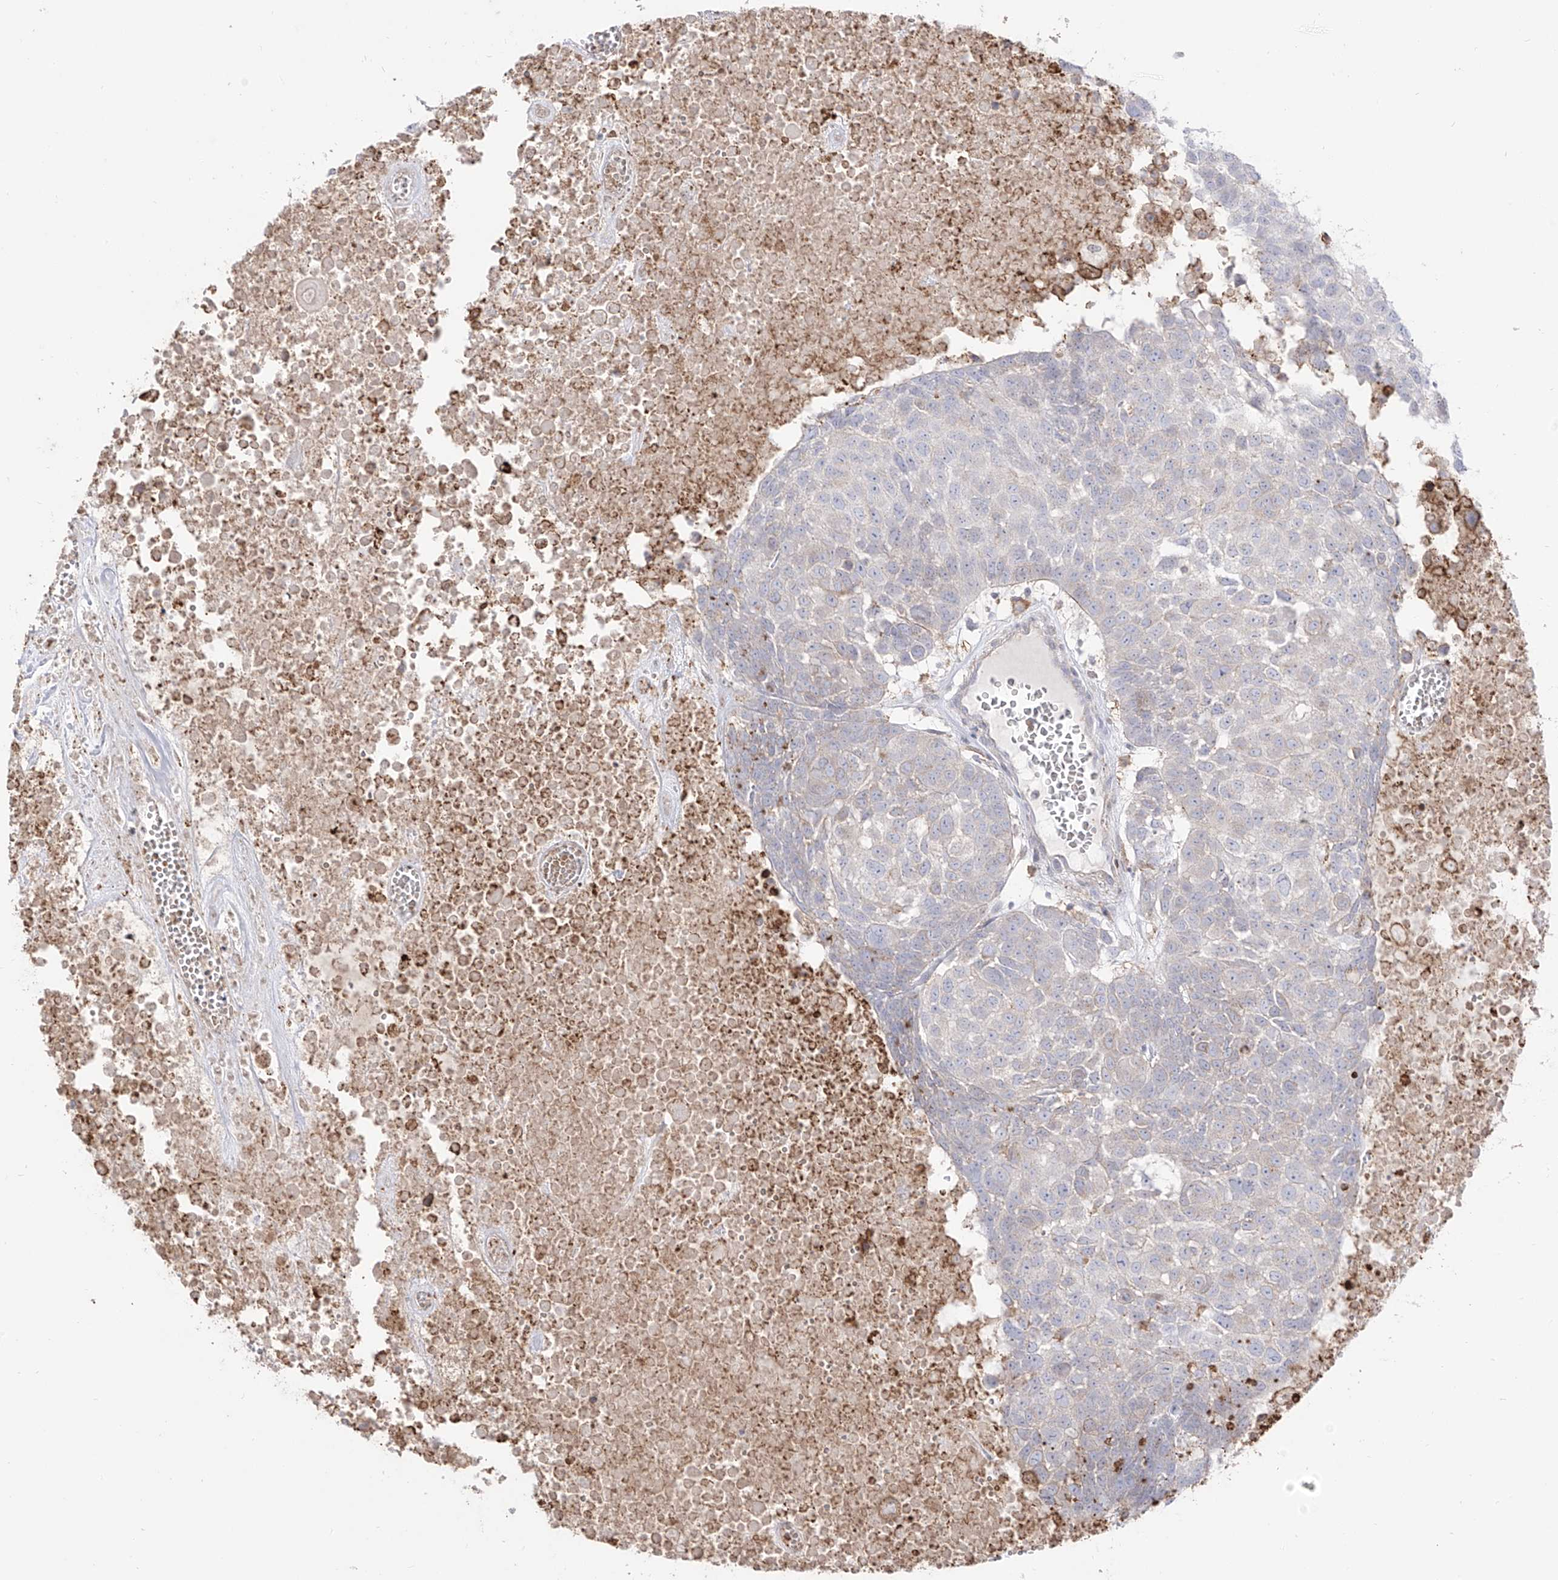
{"staining": {"intensity": "negative", "quantity": "none", "location": "none"}, "tissue": "head and neck cancer", "cell_type": "Tumor cells", "image_type": "cancer", "snomed": [{"axis": "morphology", "description": "Squamous cell carcinoma, NOS"}, {"axis": "topography", "description": "Head-Neck"}], "caption": "This is a micrograph of IHC staining of head and neck cancer (squamous cell carcinoma), which shows no positivity in tumor cells. (DAB immunohistochemistry visualized using brightfield microscopy, high magnification).", "gene": "ZGRF1", "patient": {"sex": "male", "age": 66}}